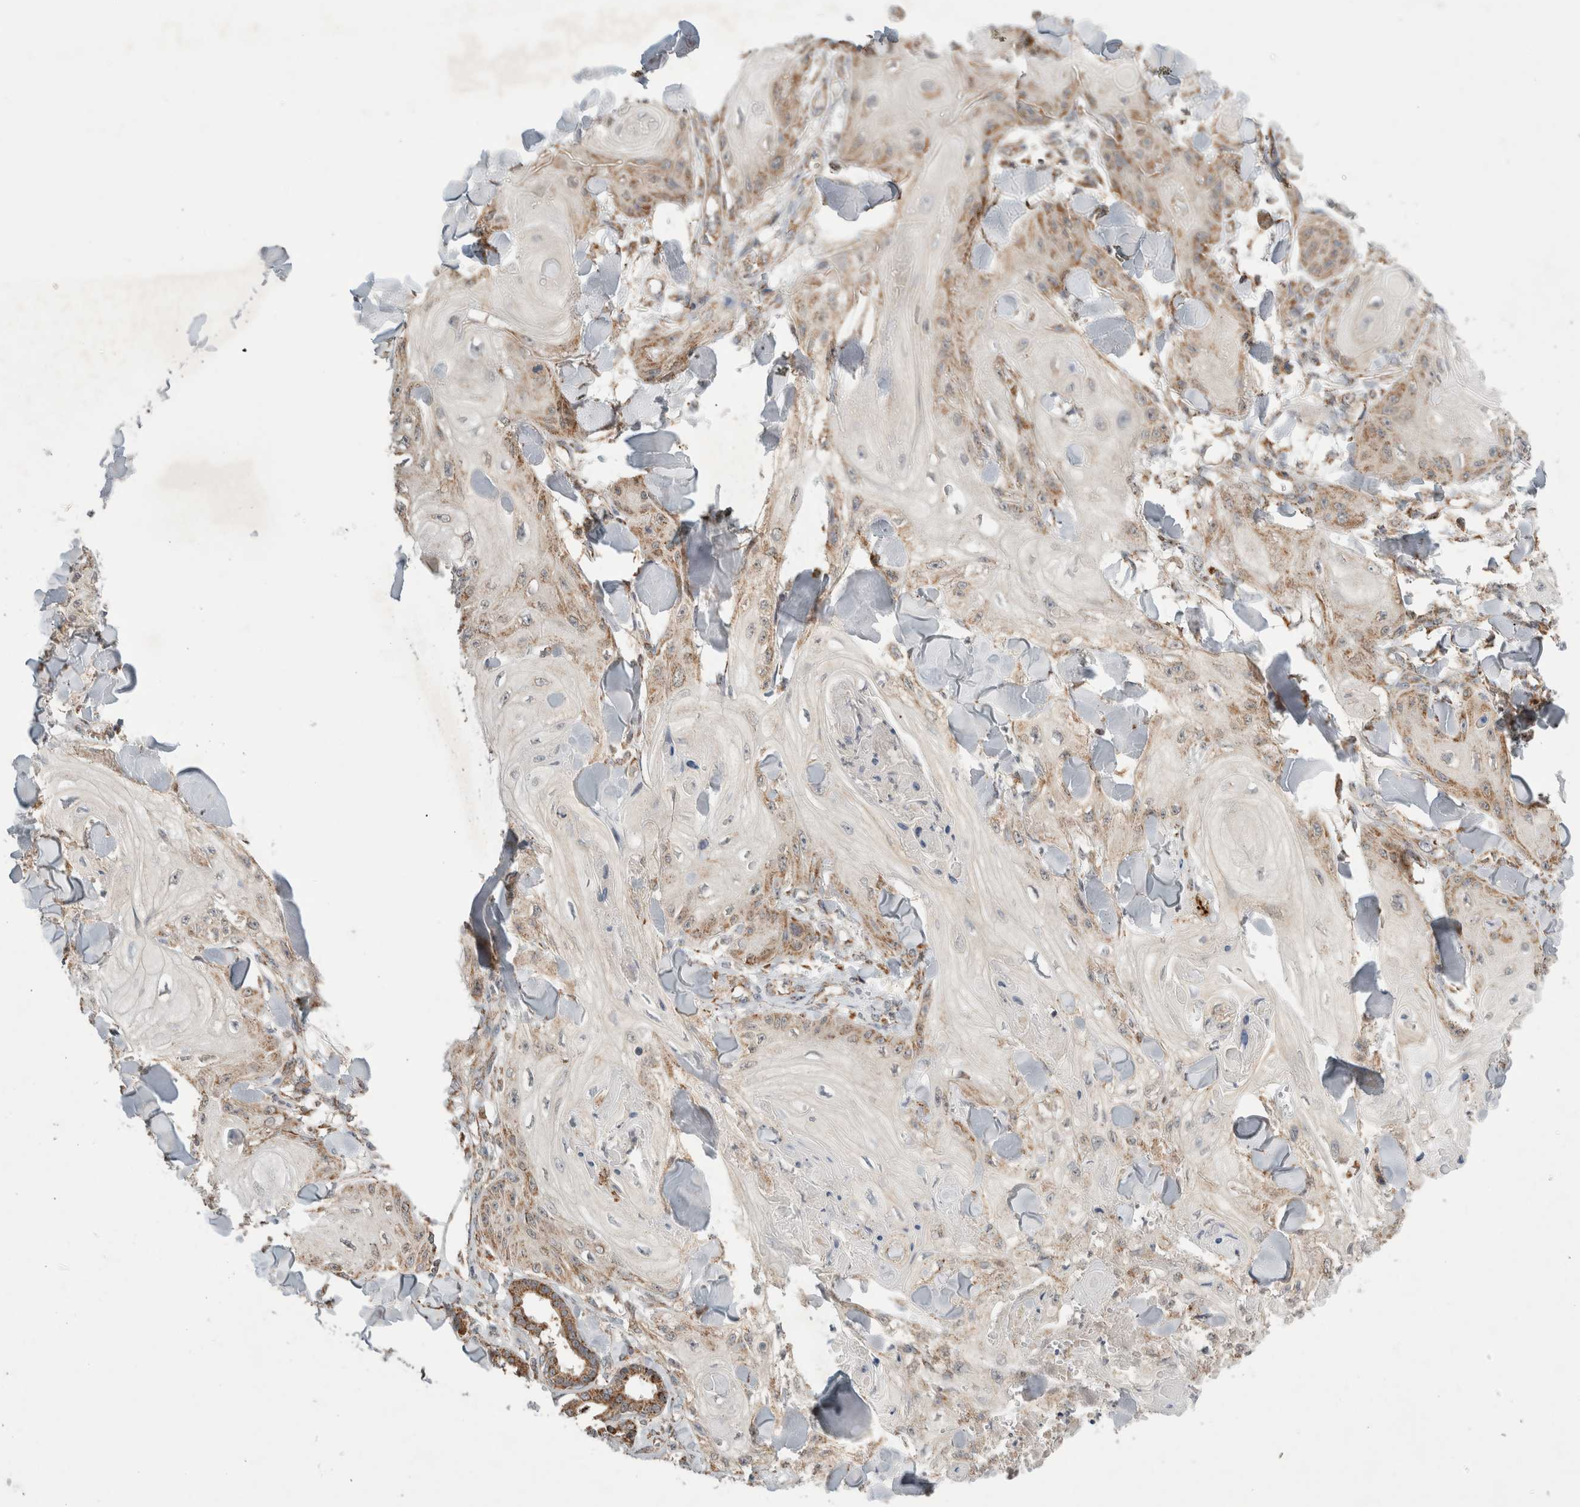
{"staining": {"intensity": "moderate", "quantity": "25%-75%", "location": "cytoplasmic/membranous"}, "tissue": "skin cancer", "cell_type": "Tumor cells", "image_type": "cancer", "snomed": [{"axis": "morphology", "description": "Squamous cell carcinoma, NOS"}, {"axis": "topography", "description": "Skin"}], "caption": "A brown stain labels moderate cytoplasmic/membranous staining of a protein in skin cancer (squamous cell carcinoma) tumor cells.", "gene": "AMPD1", "patient": {"sex": "male", "age": 74}}